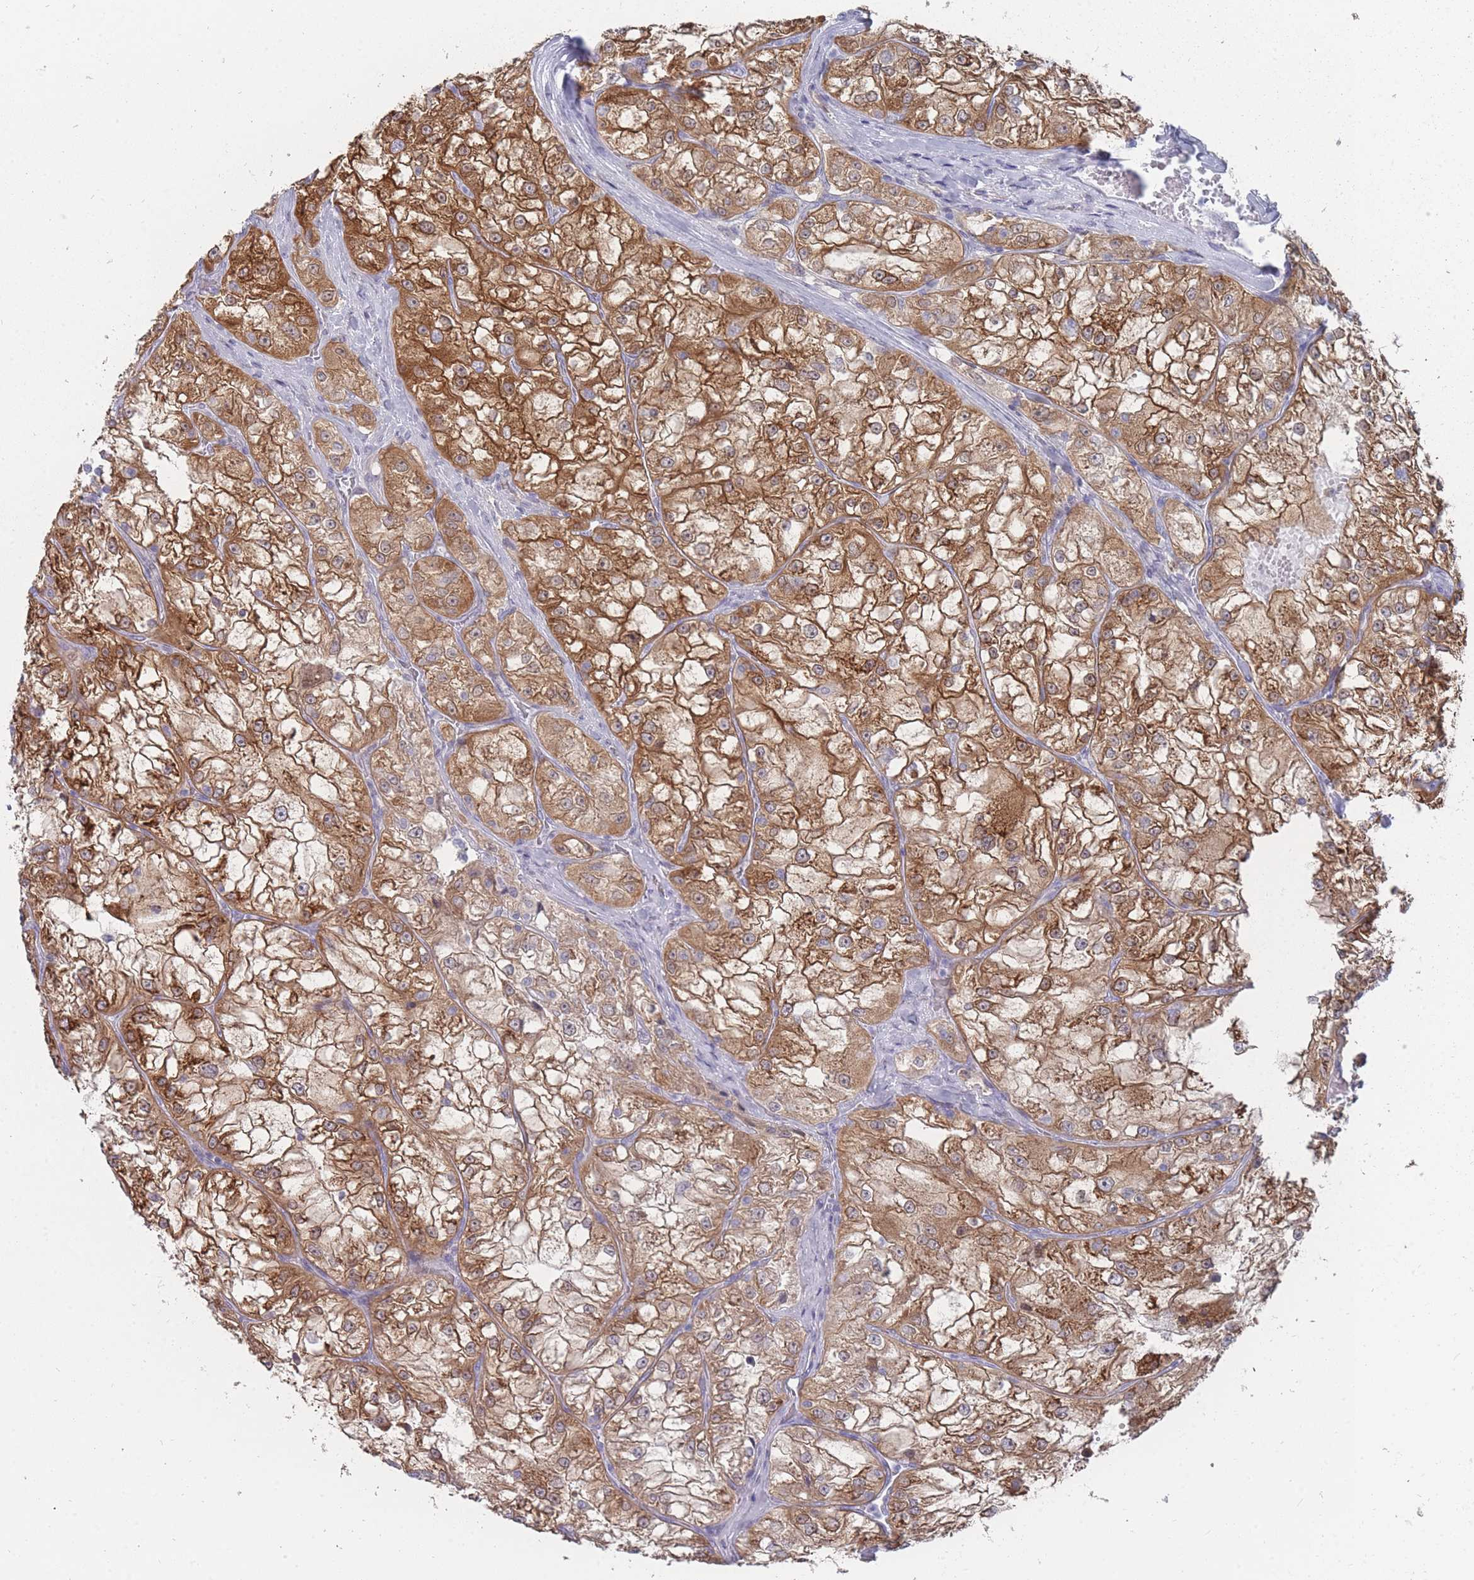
{"staining": {"intensity": "moderate", "quantity": ">75%", "location": "cytoplasmic/membranous,nuclear"}, "tissue": "renal cancer", "cell_type": "Tumor cells", "image_type": "cancer", "snomed": [{"axis": "morphology", "description": "Adenocarcinoma, NOS"}, {"axis": "topography", "description": "Kidney"}], "caption": "A brown stain highlights moderate cytoplasmic/membranous and nuclear expression of a protein in human renal cancer (adenocarcinoma) tumor cells.", "gene": "GINS1", "patient": {"sex": "female", "age": 72}}